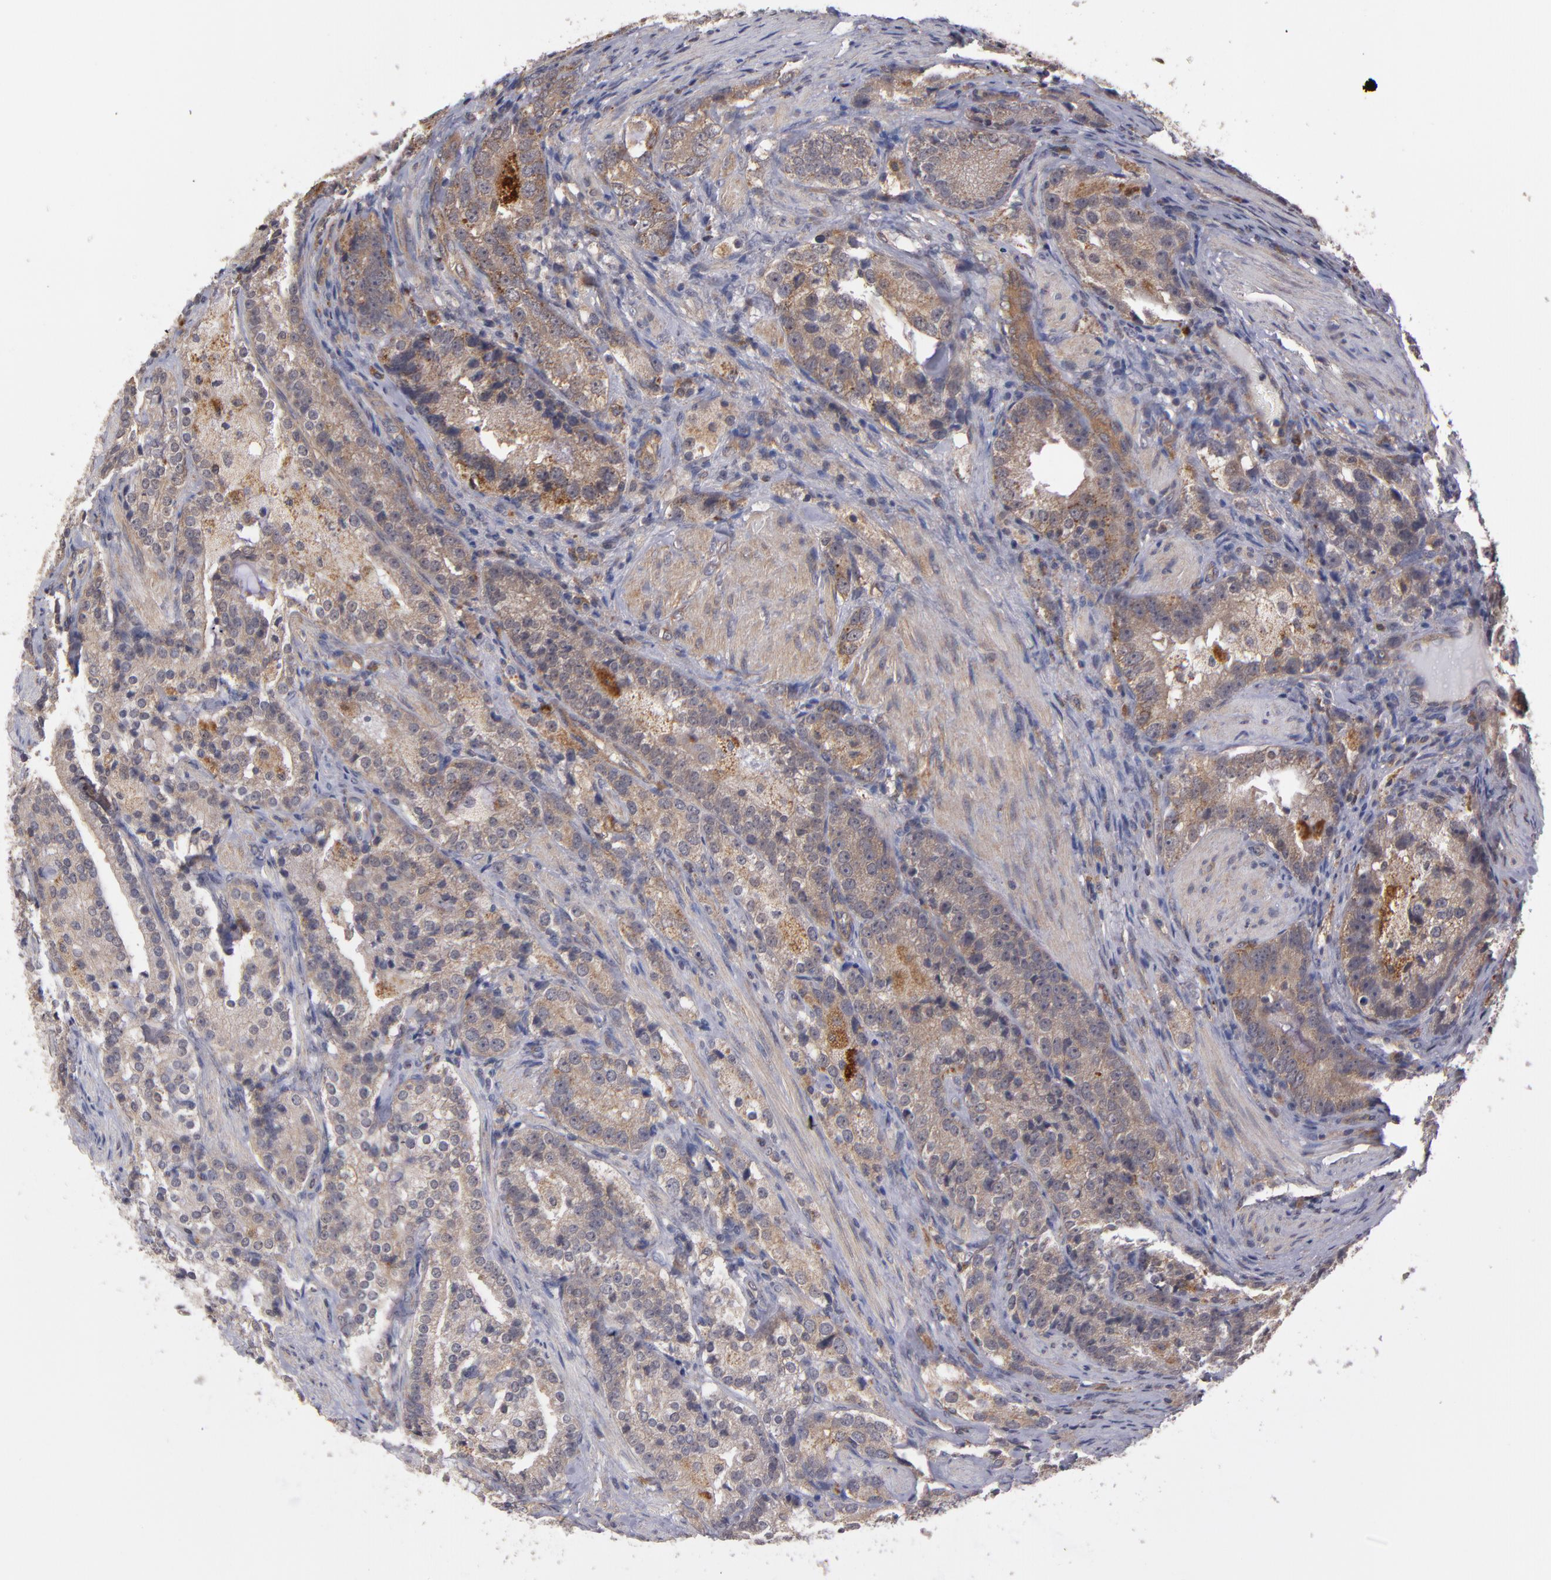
{"staining": {"intensity": "weak", "quantity": ">75%", "location": "cytoplasmic/membranous"}, "tissue": "prostate cancer", "cell_type": "Tumor cells", "image_type": "cancer", "snomed": [{"axis": "morphology", "description": "Adenocarcinoma, High grade"}, {"axis": "topography", "description": "Prostate"}], "caption": "This is an image of immunohistochemistry staining of prostate adenocarcinoma (high-grade), which shows weak staining in the cytoplasmic/membranous of tumor cells.", "gene": "CTSO", "patient": {"sex": "male", "age": 63}}